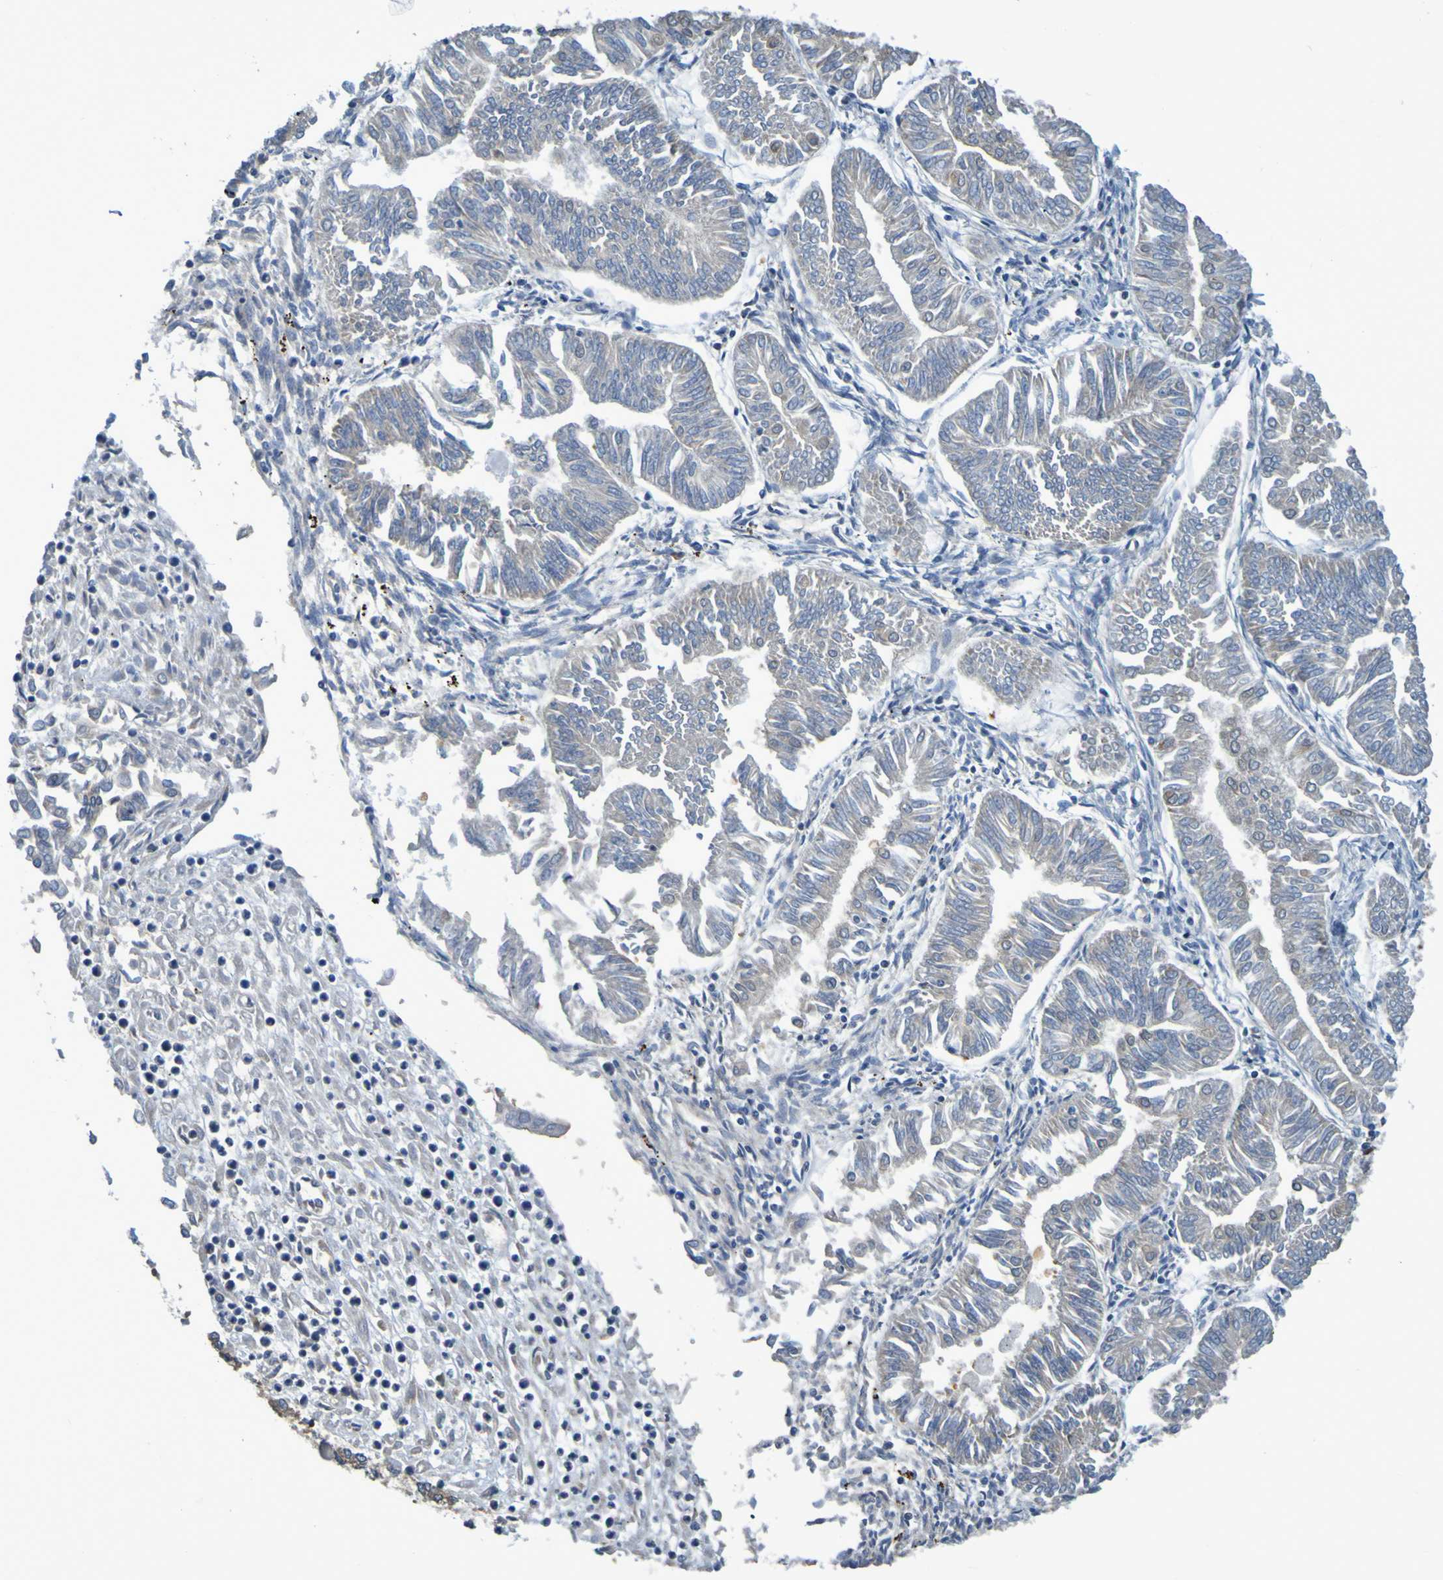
{"staining": {"intensity": "negative", "quantity": "none", "location": "none"}, "tissue": "endometrial cancer", "cell_type": "Tumor cells", "image_type": "cancer", "snomed": [{"axis": "morphology", "description": "Adenocarcinoma, NOS"}, {"axis": "topography", "description": "Endometrium"}], "caption": "This is an immunohistochemistry (IHC) photomicrograph of endometrial adenocarcinoma. There is no staining in tumor cells.", "gene": "CLDN18", "patient": {"sex": "female", "age": 53}}